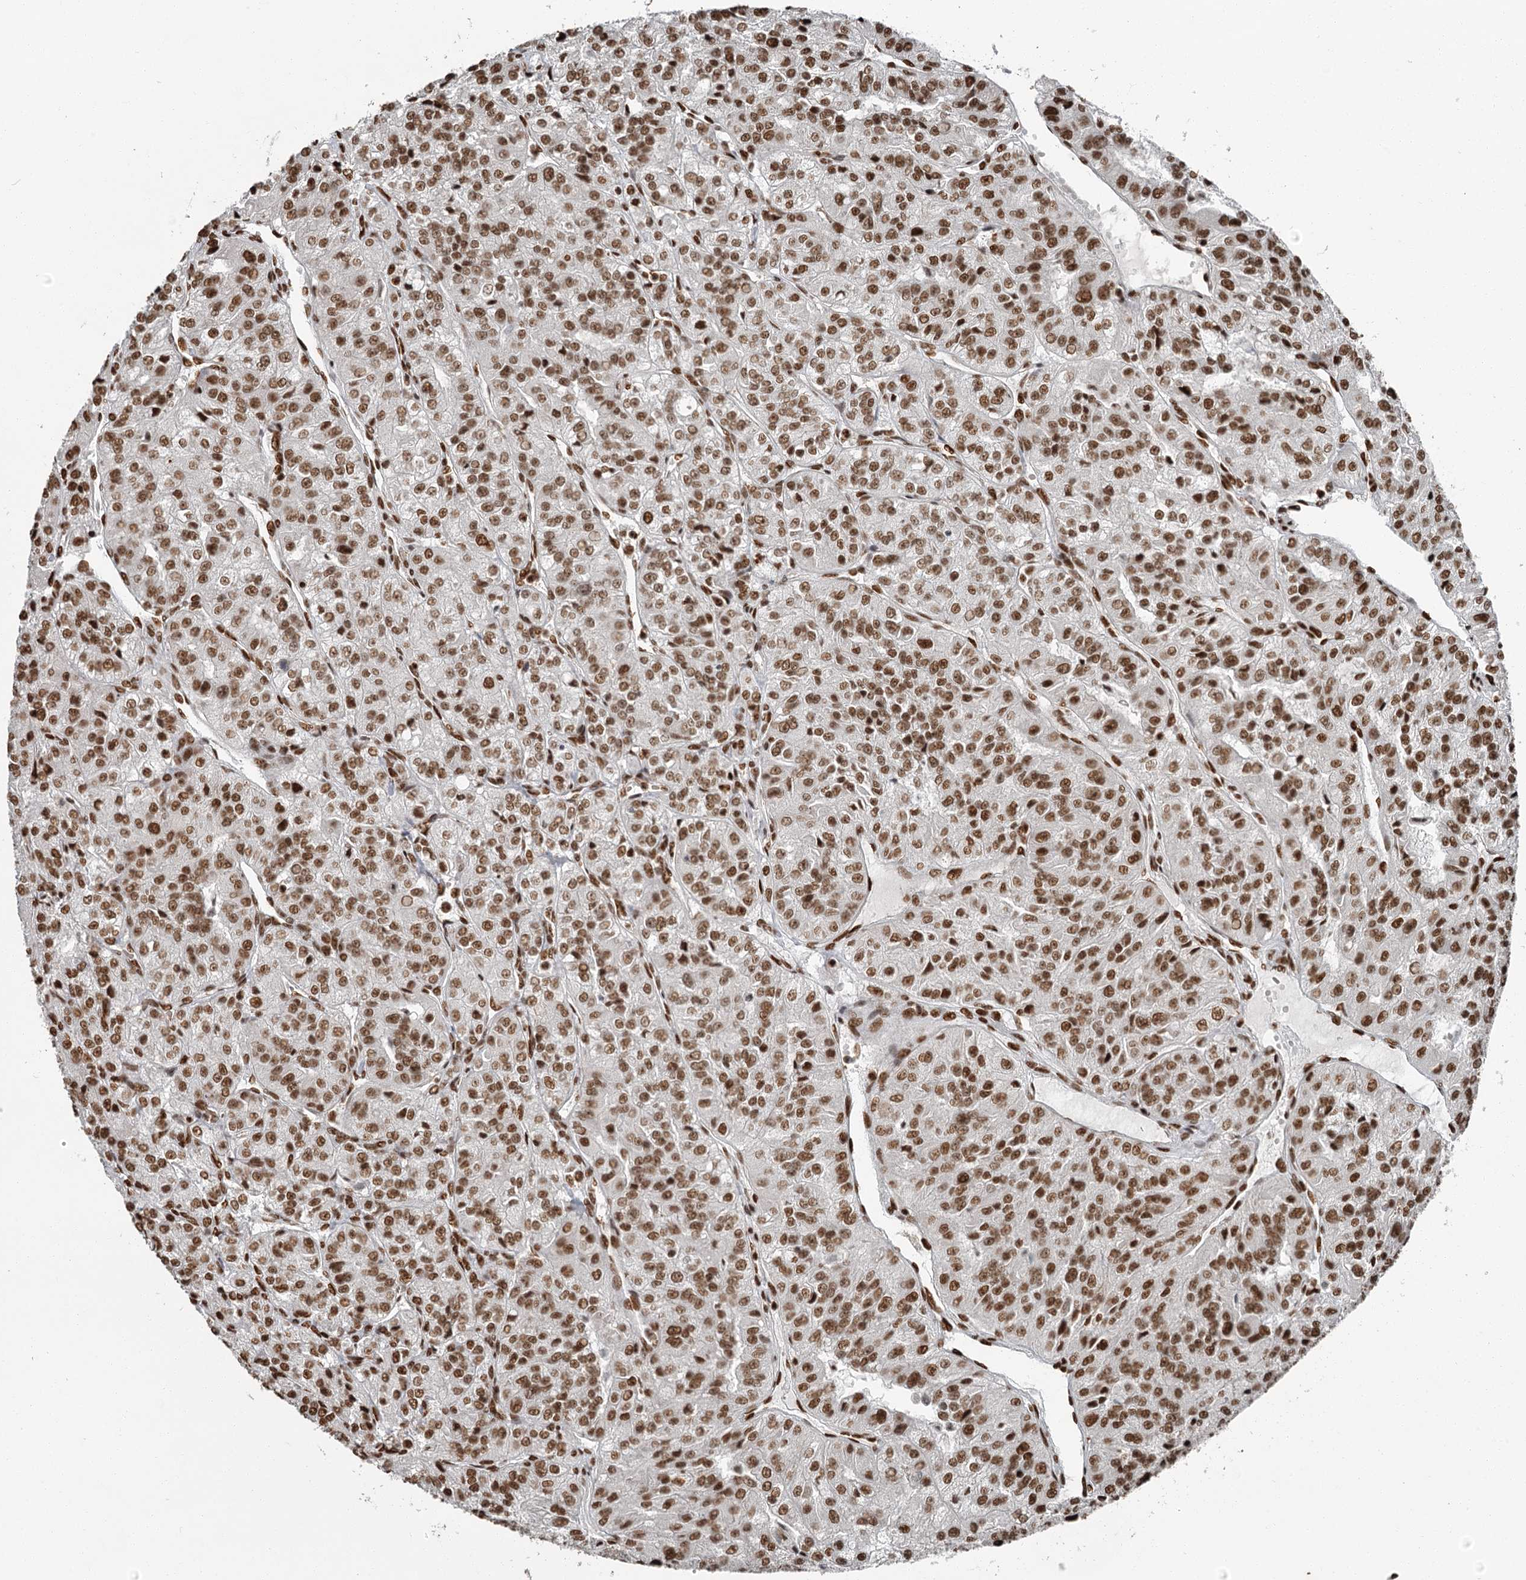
{"staining": {"intensity": "moderate", "quantity": ">75%", "location": "nuclear"}, "tissue": "renal cancer", "cell_type": "Tumor cells", "image_type": "cancer", "snomed": [{"axis": "morphology", "description": "Adenocarcinoma, NOS"}, {"axis": "topography", "description": "Kidney"}], "caption": "A brown stain highlights moderate nuclear expression of a protein in renal adenocarcinoma tumor cells.", "gene": "RBBP7", "patient": {"sex": "female", "age": 63}}